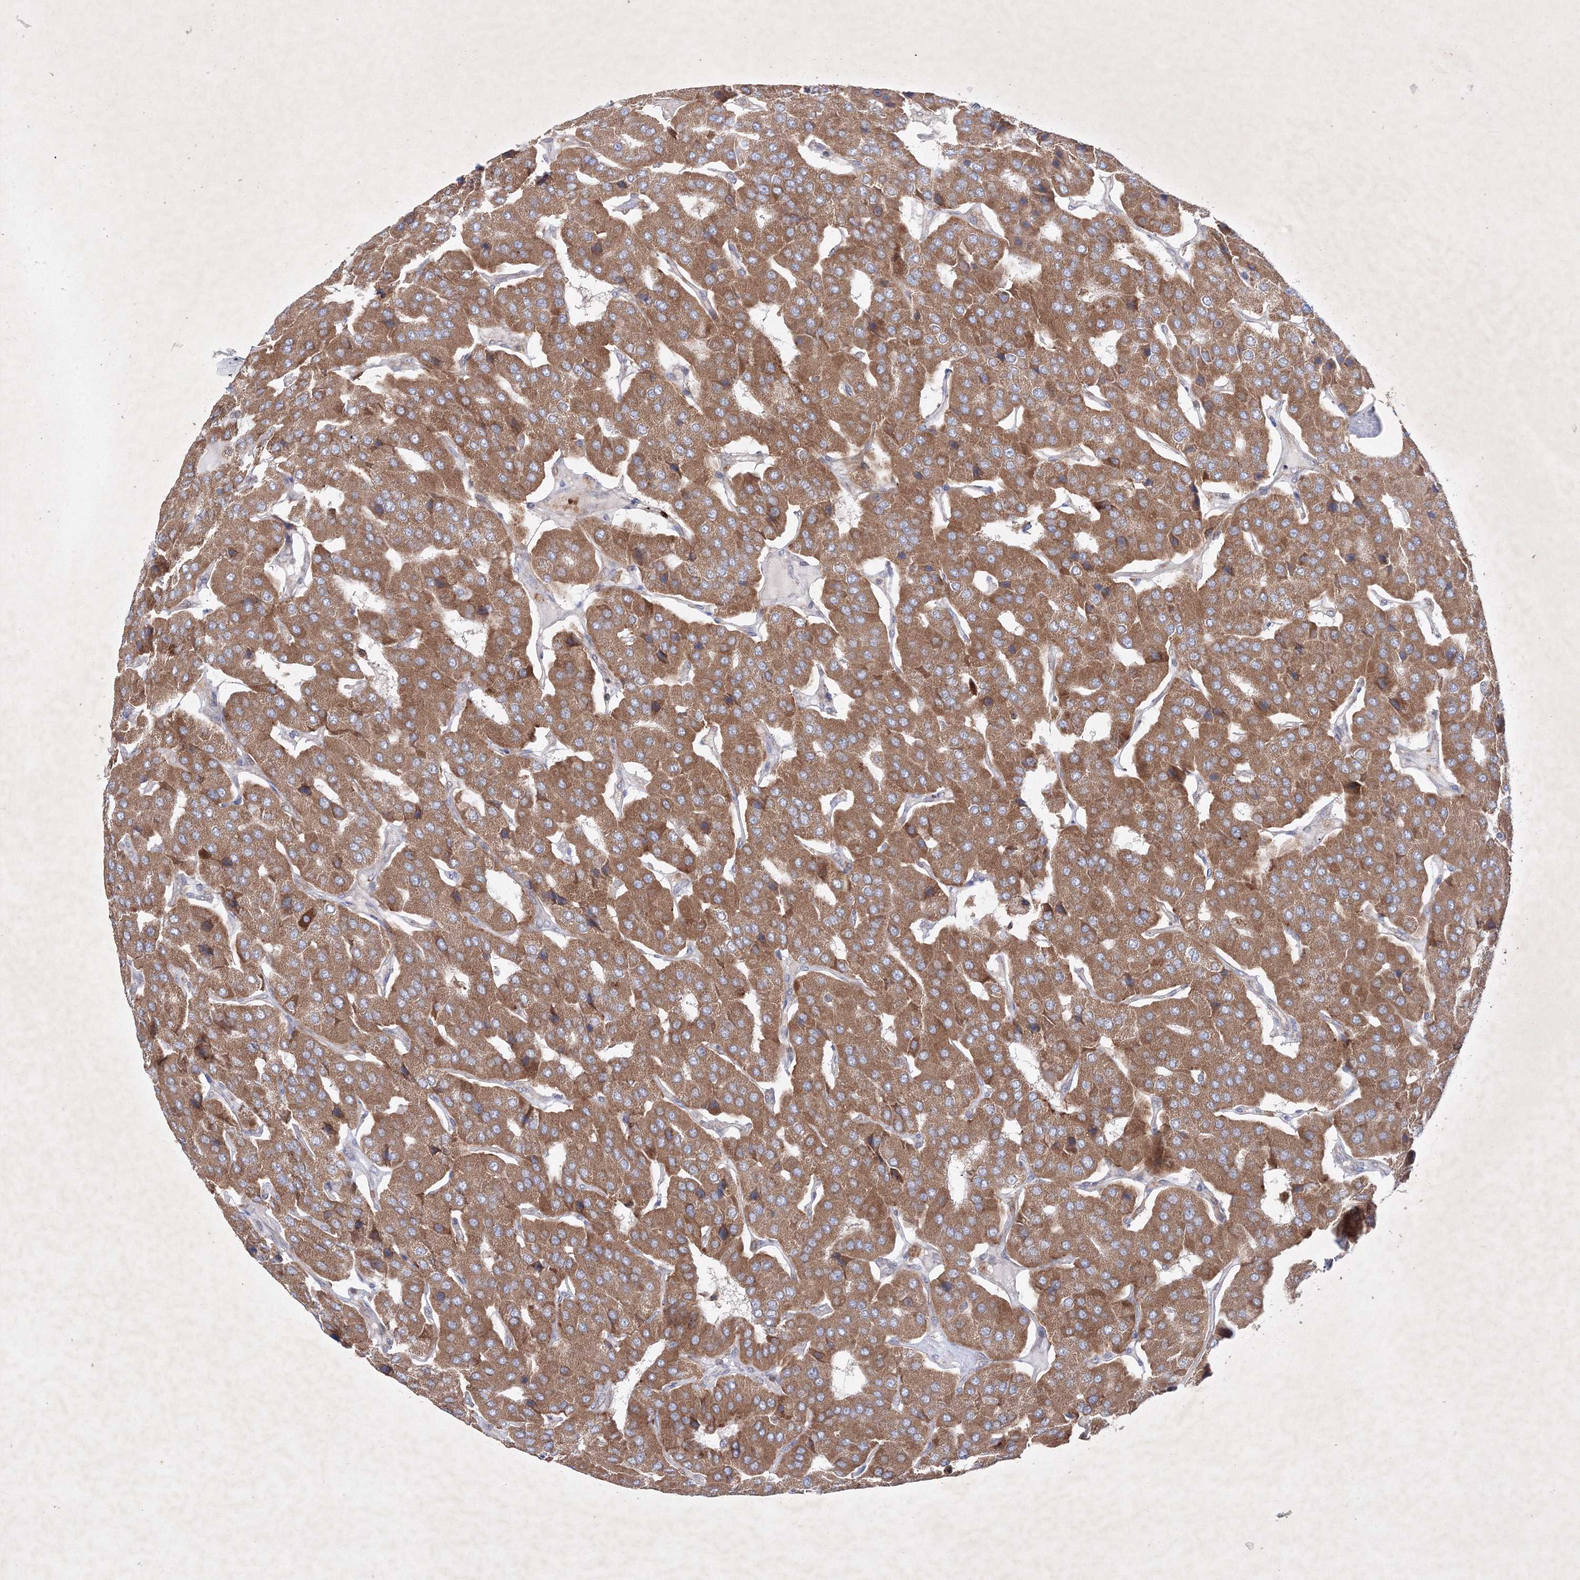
{"staining": {"intensity": "moderate", "quantity": ">75%", "location": "cytoplasmic/membranous"}, "tissue": "parathyroid gland", "cell_type": "Glandular cells", "image_type": "normal", "snomed": [{"axis": "morphology", "description": "Normal tissue, NOS"}, {"axis": "morphology", "description": "Adenoma, NOS"}, {"axis": "topography", "description": "Parathyroid gland"}], "caption": "Immunohistochemistry (DAB) staining of unremarkable human parathyroid gland displays moderate cytoplasmic/membranous protein expression in about >75% of glandular cells.", "gene": "OPA1", "patient": {"sex": "female", "age": 86}}